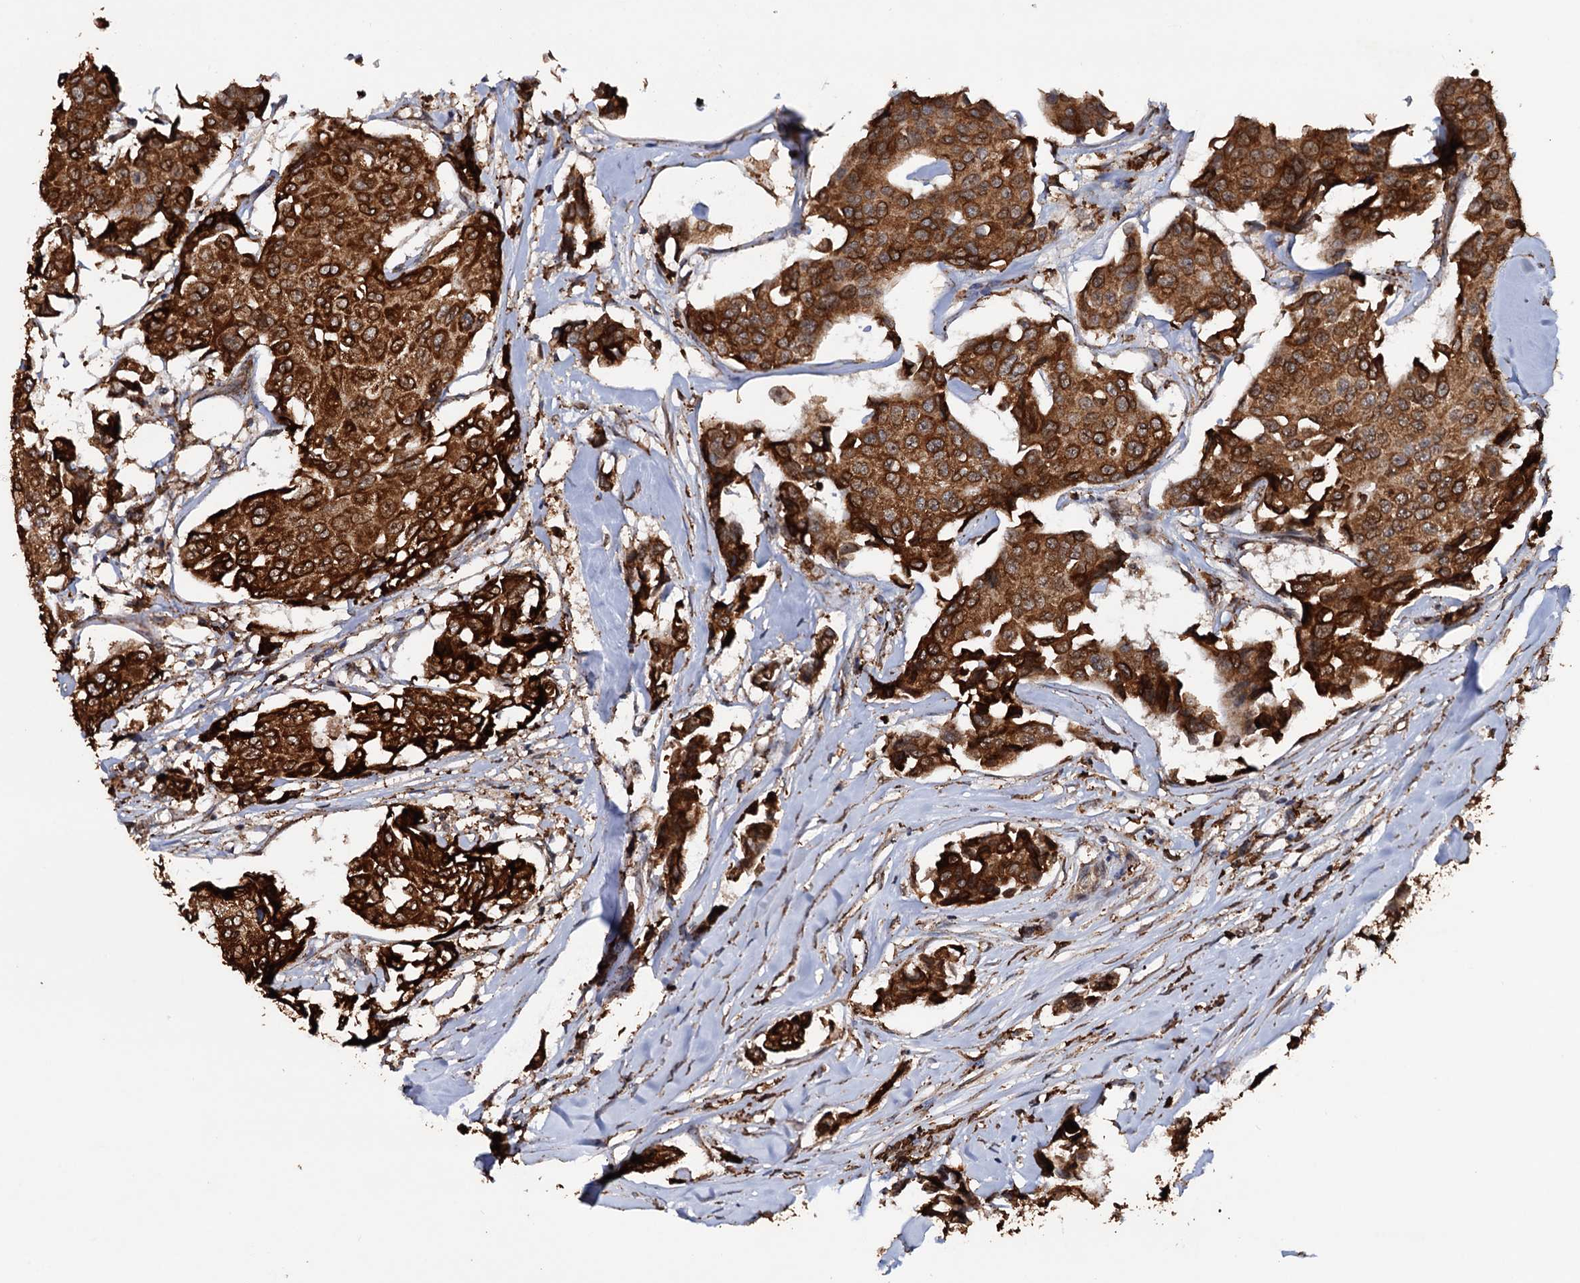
{"staining": {"intensity": "strong", "quantity": ">75%", "location": "cytoplasmic/membranous"}, "tissue": "breast cancer", "cell_type": "Tumor cells", "image_type": "cancer", "snomed": [{"axis": "morphology", "description": "Duct carcinoma"}, {"axis": "topography", "description": "Breast"}], "caption": "An immunohistochemistry micrograph of neoplastic tissue is shown. Protein staining in brown shows strong cytoplasmic/membranous positivity in breast cancer within tumor cells. Nuclei are stained in blue.", "gene": "TBC1D12", "patient": {"sex": "female", "age": 80}}